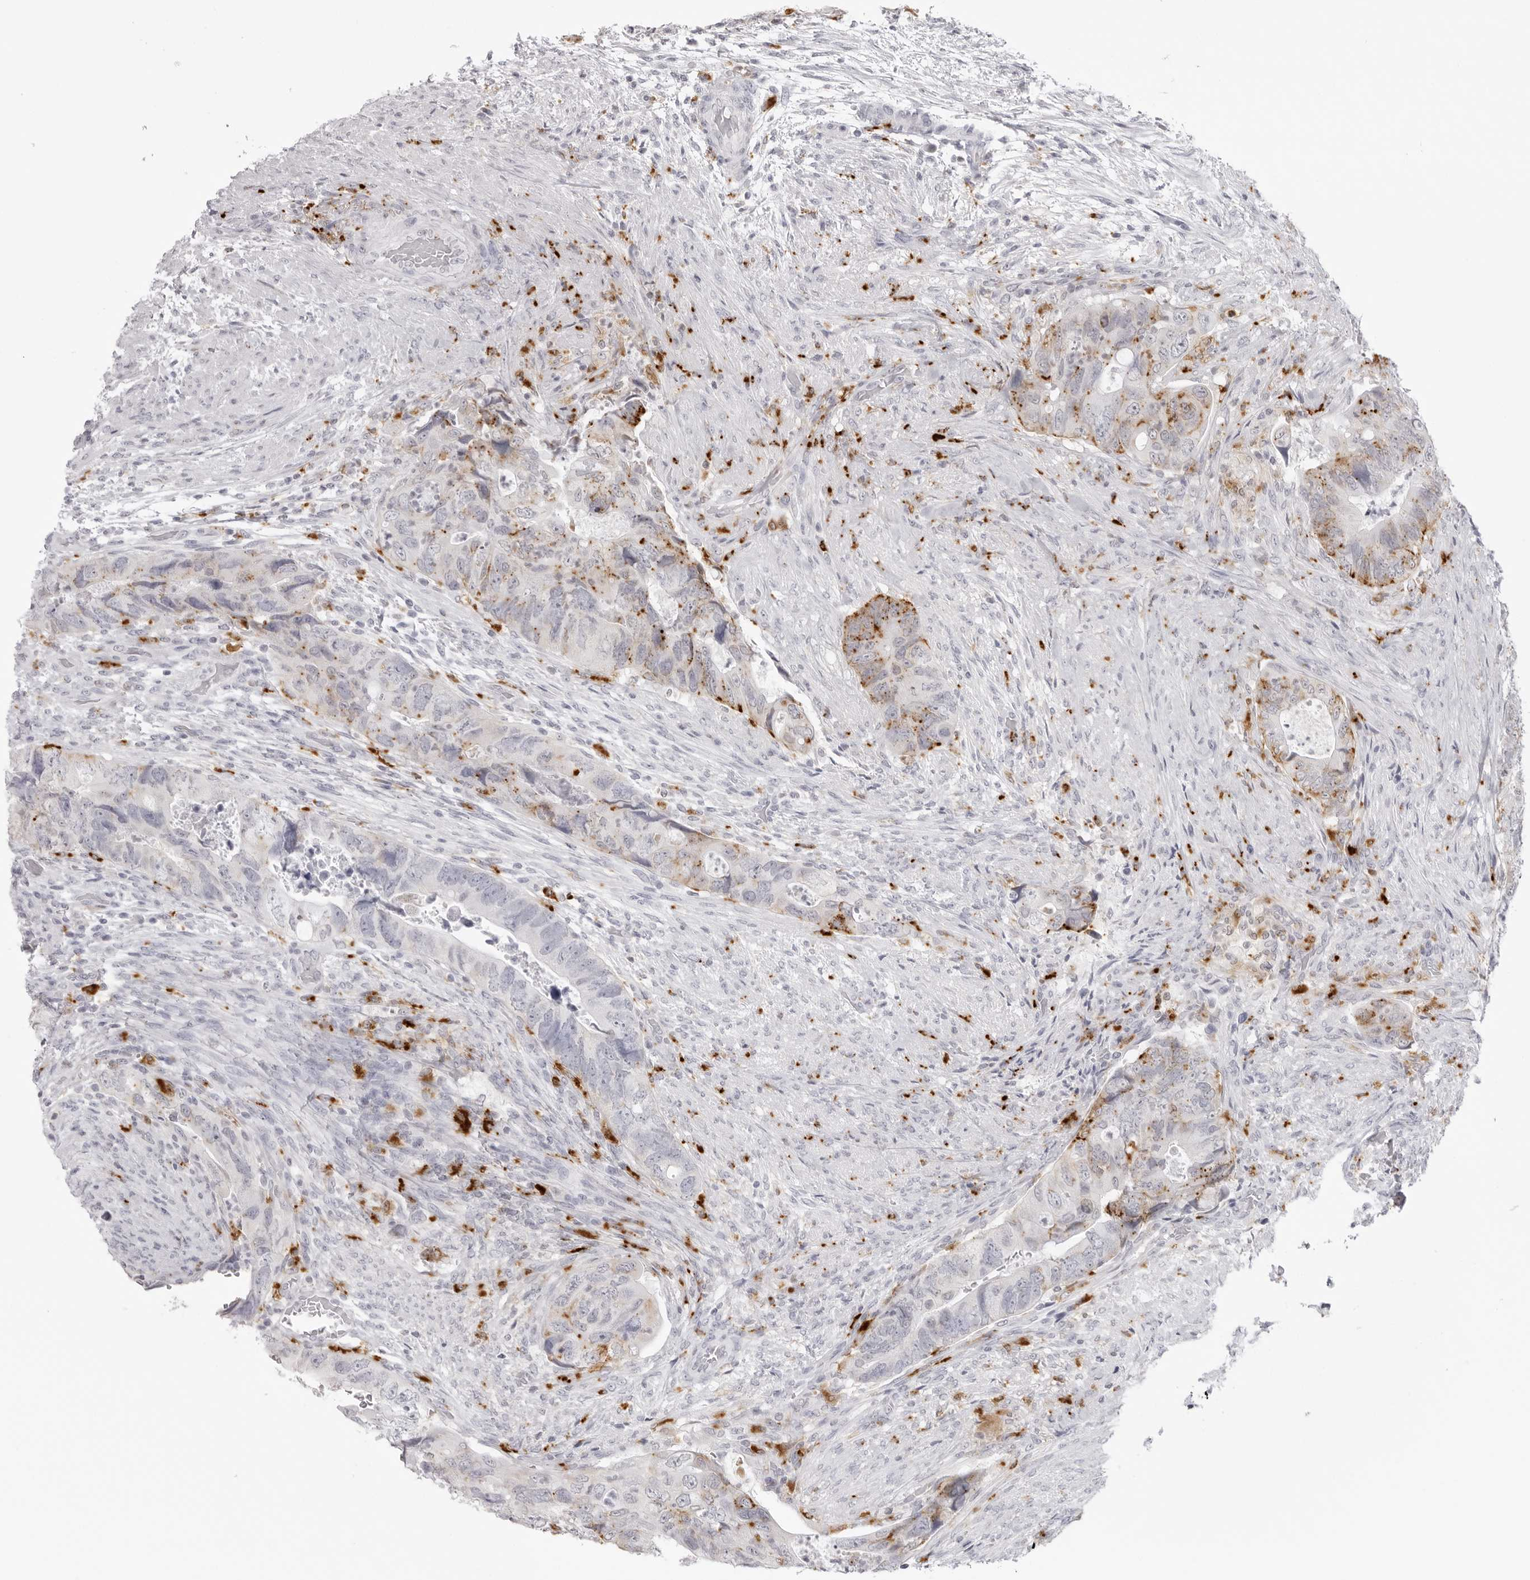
{"staining": {"intensity": "moderate", "quantity": "<25%", "location": "cytoplasmic/membranous"}, "tissue": "colorectal cancer", "cell_type": "Tumor cells", "image_type": "cancer", "snomed": [{"axis": "morphology", "description": "Adenocarcinoma, NOS"}, {"axis": "topography", "description": "Rectum"}], "caption": "Human adenocarcinoma (colorectal) stained with a protein marker demonstrates moderate staining in tumor cells.", "gene": "IL25", "patient": {"sex": "male", "age": 63}}